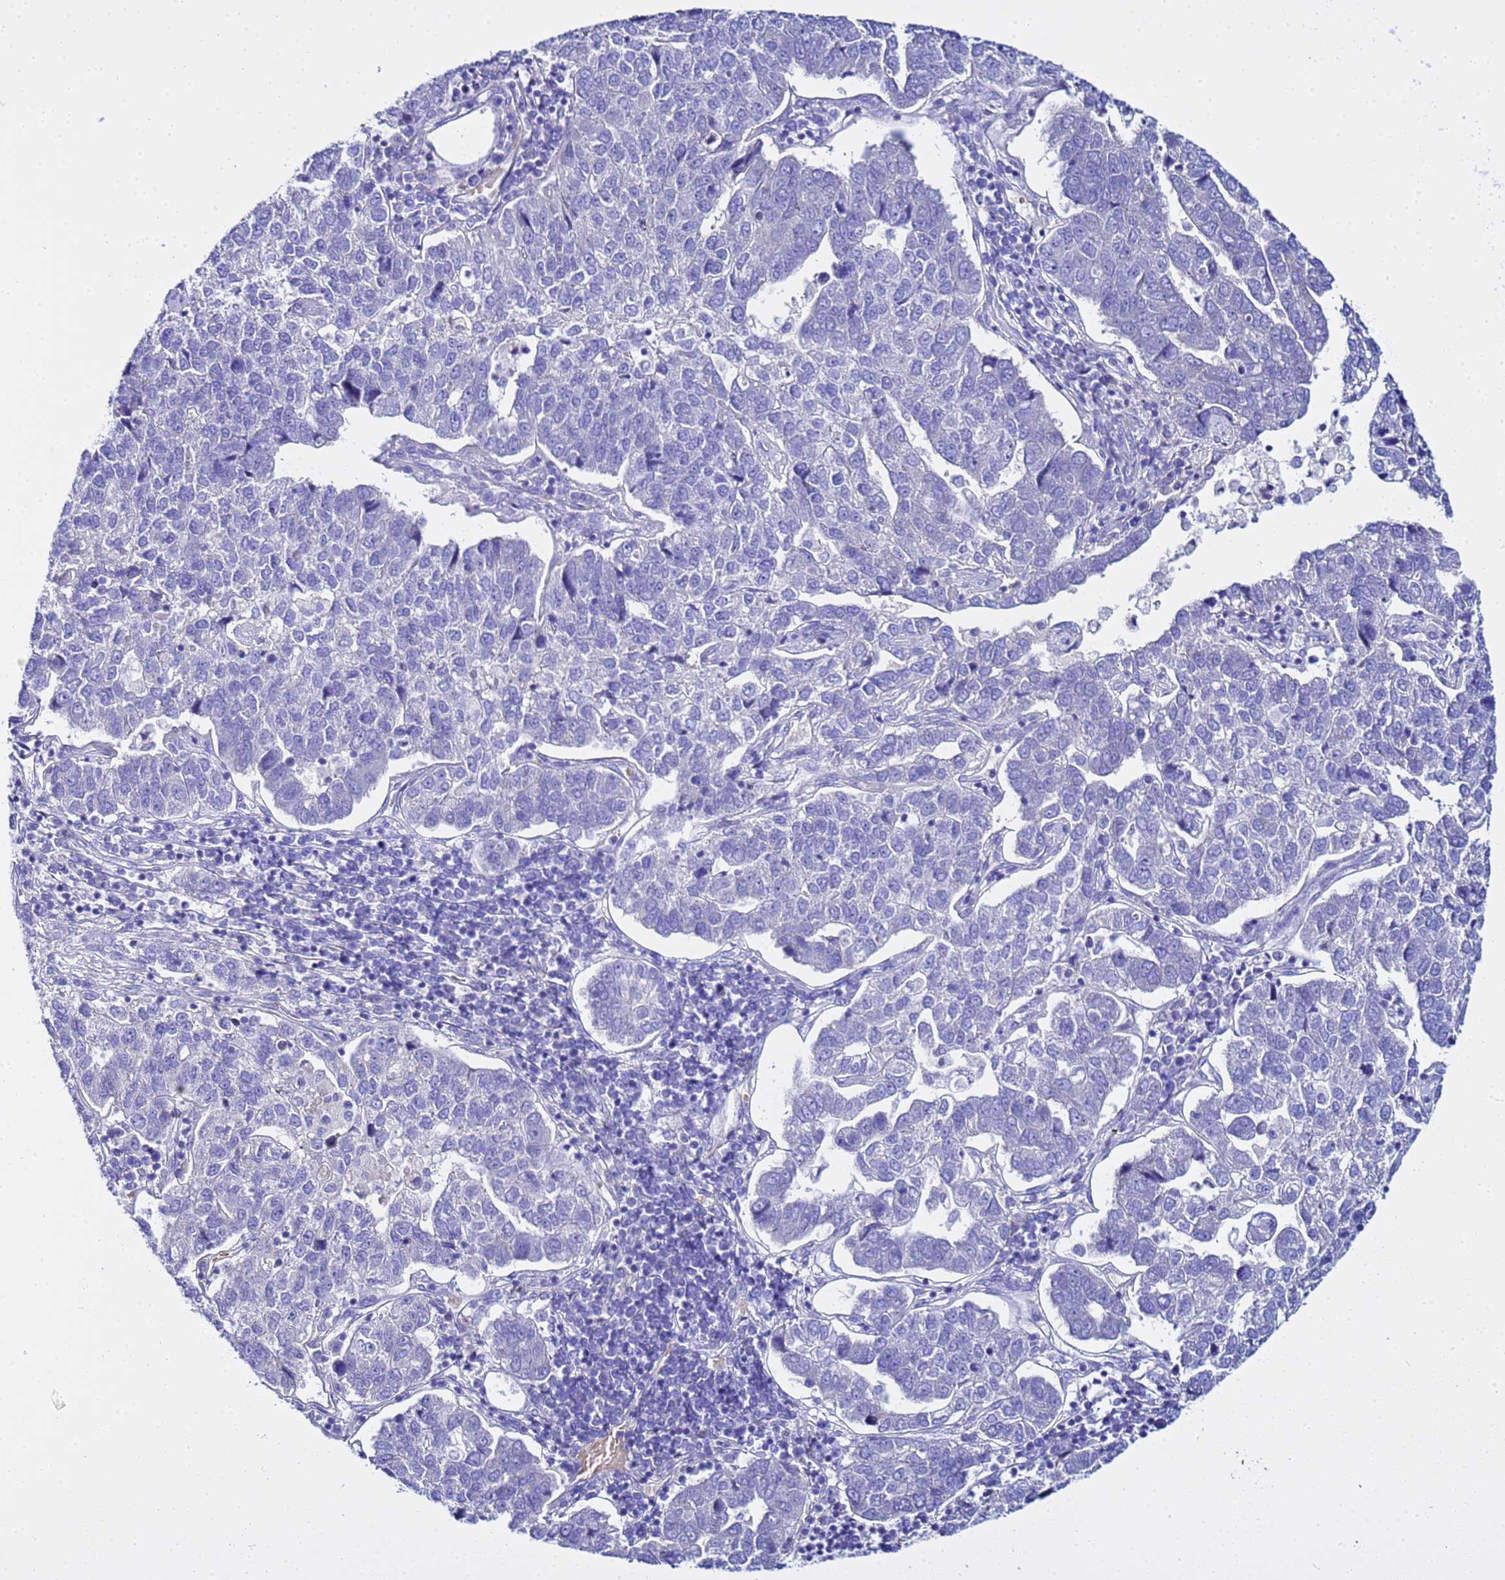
{"staining": {"intensity": "negative", "quantity": "none", "location": "none"}, "tissue": "pancreatic cancer", "cell_type": "Tumor cells", "image_type": "cancer", "snomed": [{"axis": "morphology", "description": "Adenocarcinoma, NOS"}, {"axis": "topography", "description": "Pancreas"}], "caption": "This micrograph is of pancreatic adenocarcinoma stained with immunohistochemistry (IHC) to label a protein in brown with the nuclei are counter-stained blue. There is no positivity in tumor cells.", "gene": "USP18", "patient": {"sex": "female", "age": 61}}